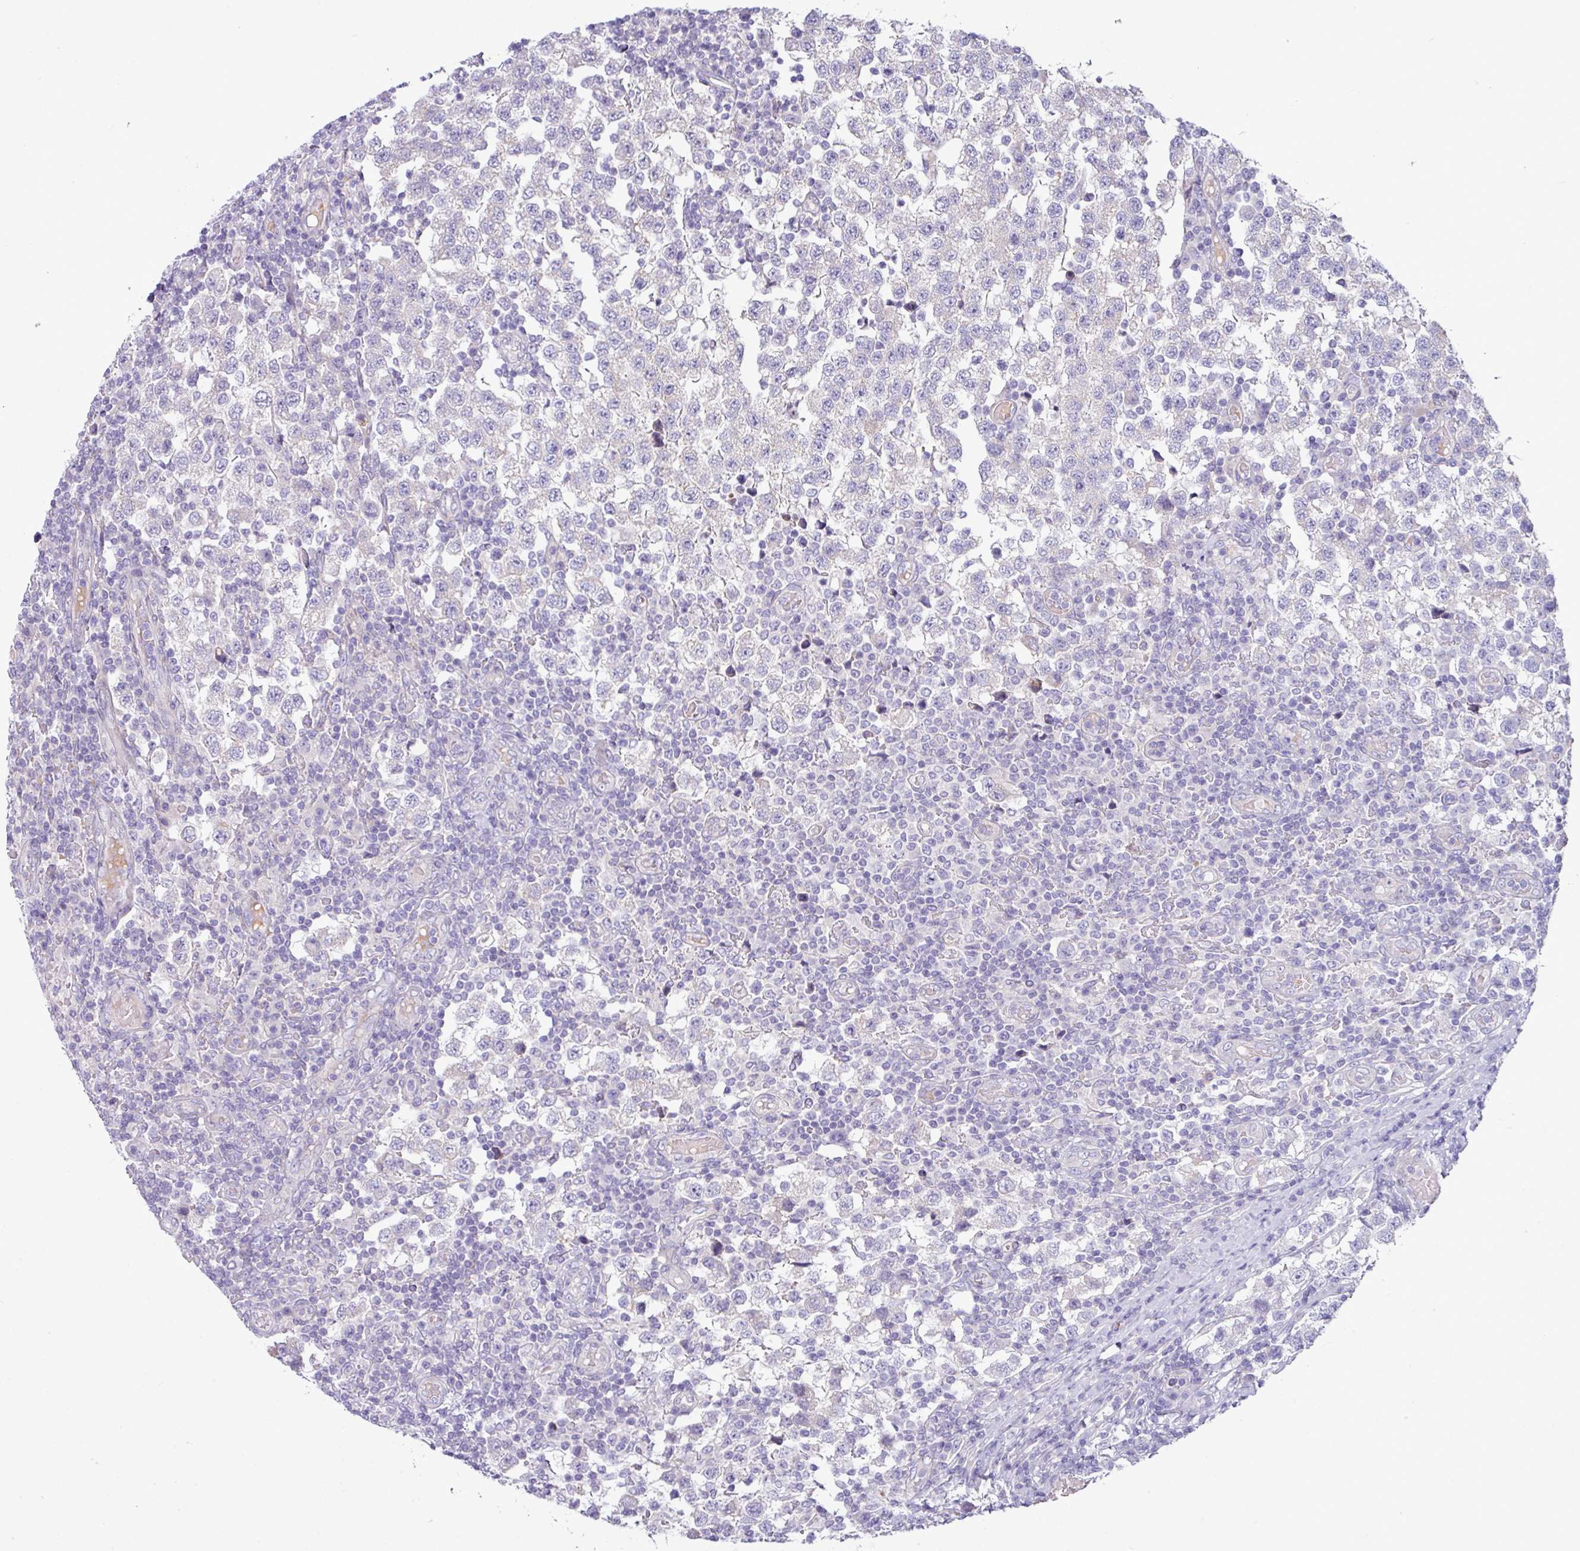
{"staining": {"intensity": "negative", "quantity": "none", "location": "none"}, "tissue": "testis cancer", "cell_type": "Tumor cells", "image_type": "cancer", "snomed": [{"axis": "morphology", "description": "Seminoma, NOS"}, {"axis": "topography", "description": "Testis"}], "caption": "This is a histopathology image of immunohistochemistry staining of testis cancer (seminoma), which shows no staining in tumor cells. The staining is performed using DAB (3,3'-diaminobenzidine) brown chromogen with nuclei counter-stained in using hematoxylin.", "gene": "ACAP3", "patient": {"sex": "male", "age": 34}}